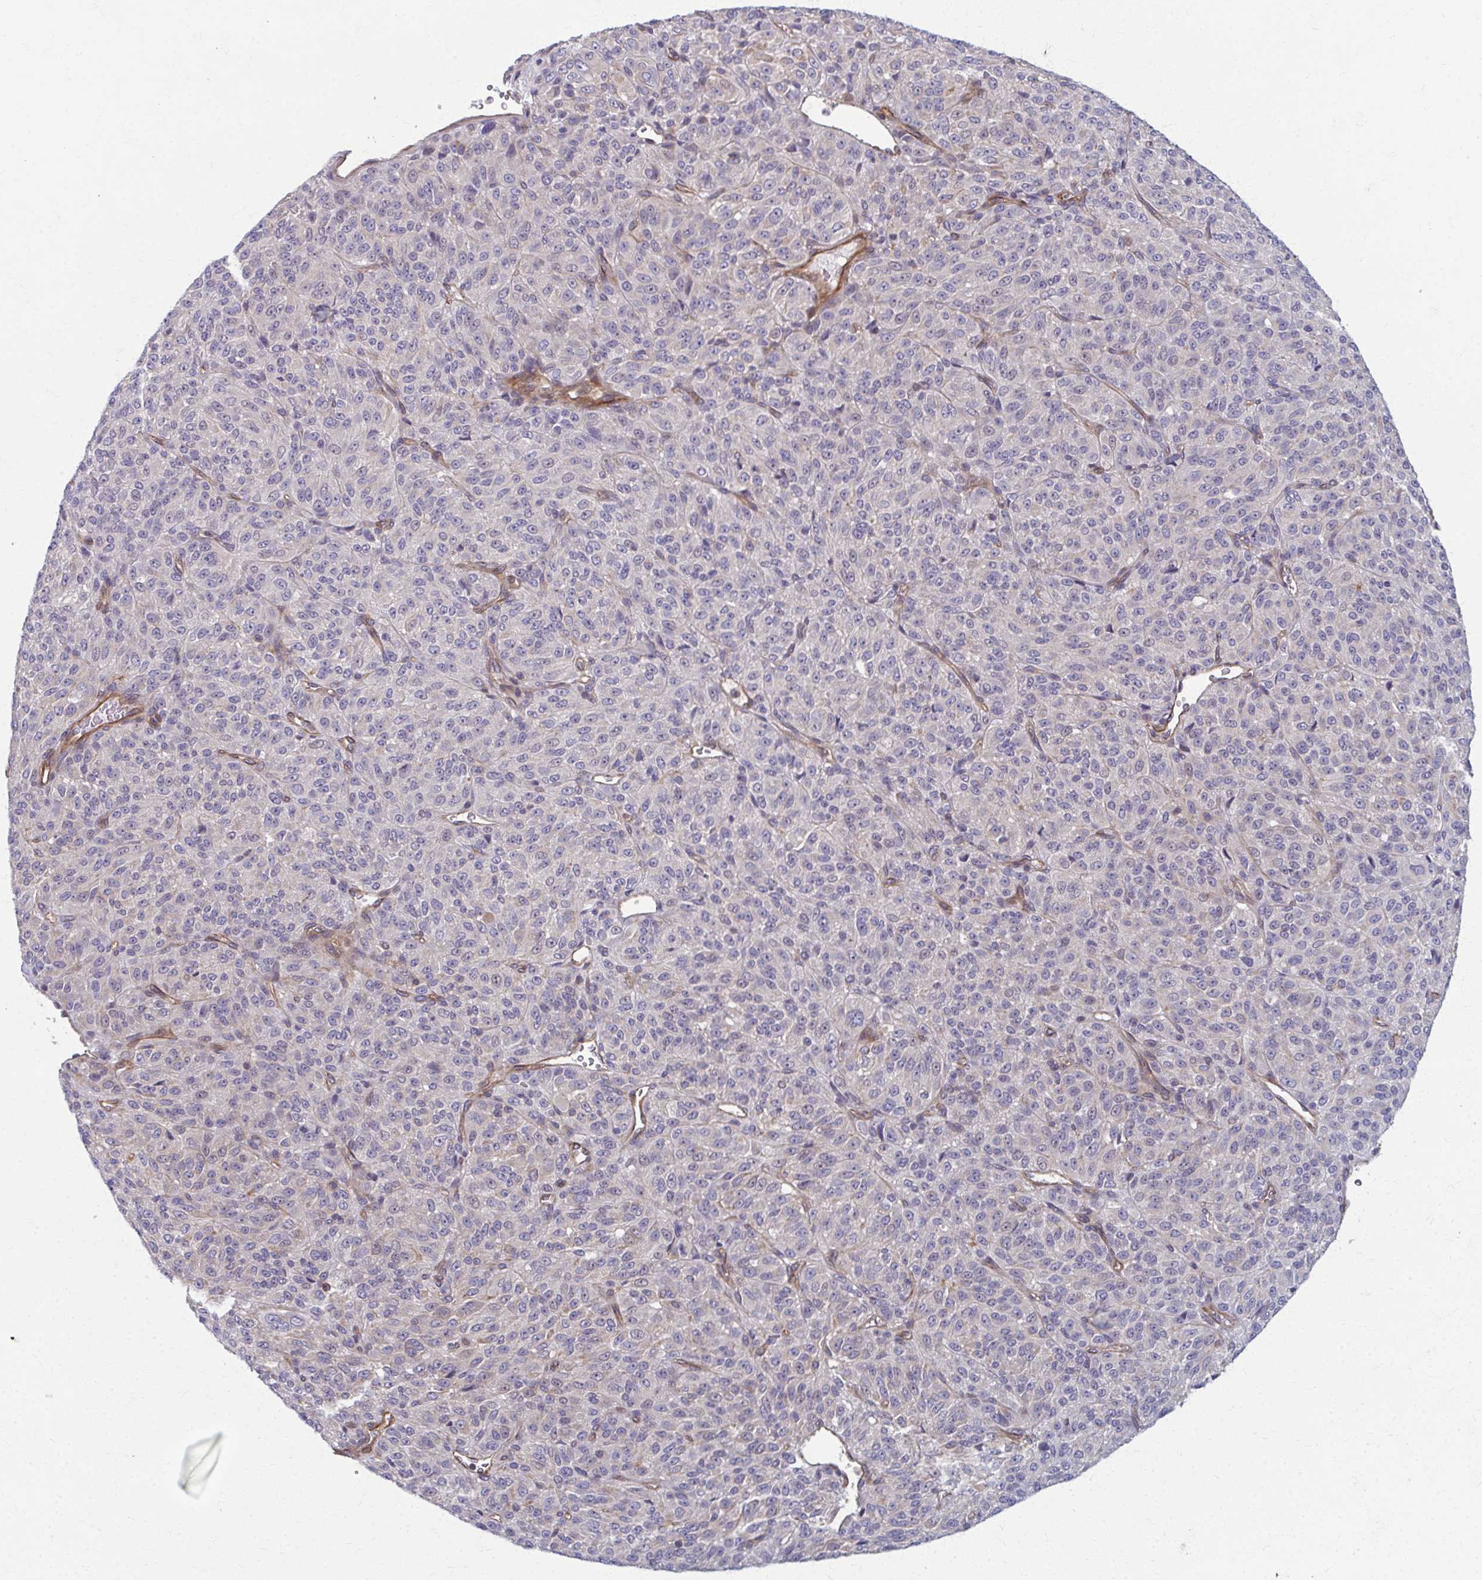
{"staining": {"intensity": "negative", "quantity": "none", "location": "none"}, "tissue": "melanoma", "cell_type": "Tumor cells", "image_type": "cancer", "snomed": [{"axis": "morphology", "description": "Malignant melanoma, Metastatic site"}, {"axis": "topography", "description": "Brain"}], "caption": "Histopathology image shows no protein staining in tumor cells of melanoma tissue.", "gene": "EID2B", "patient": {"sex": "female", "age": 56}}